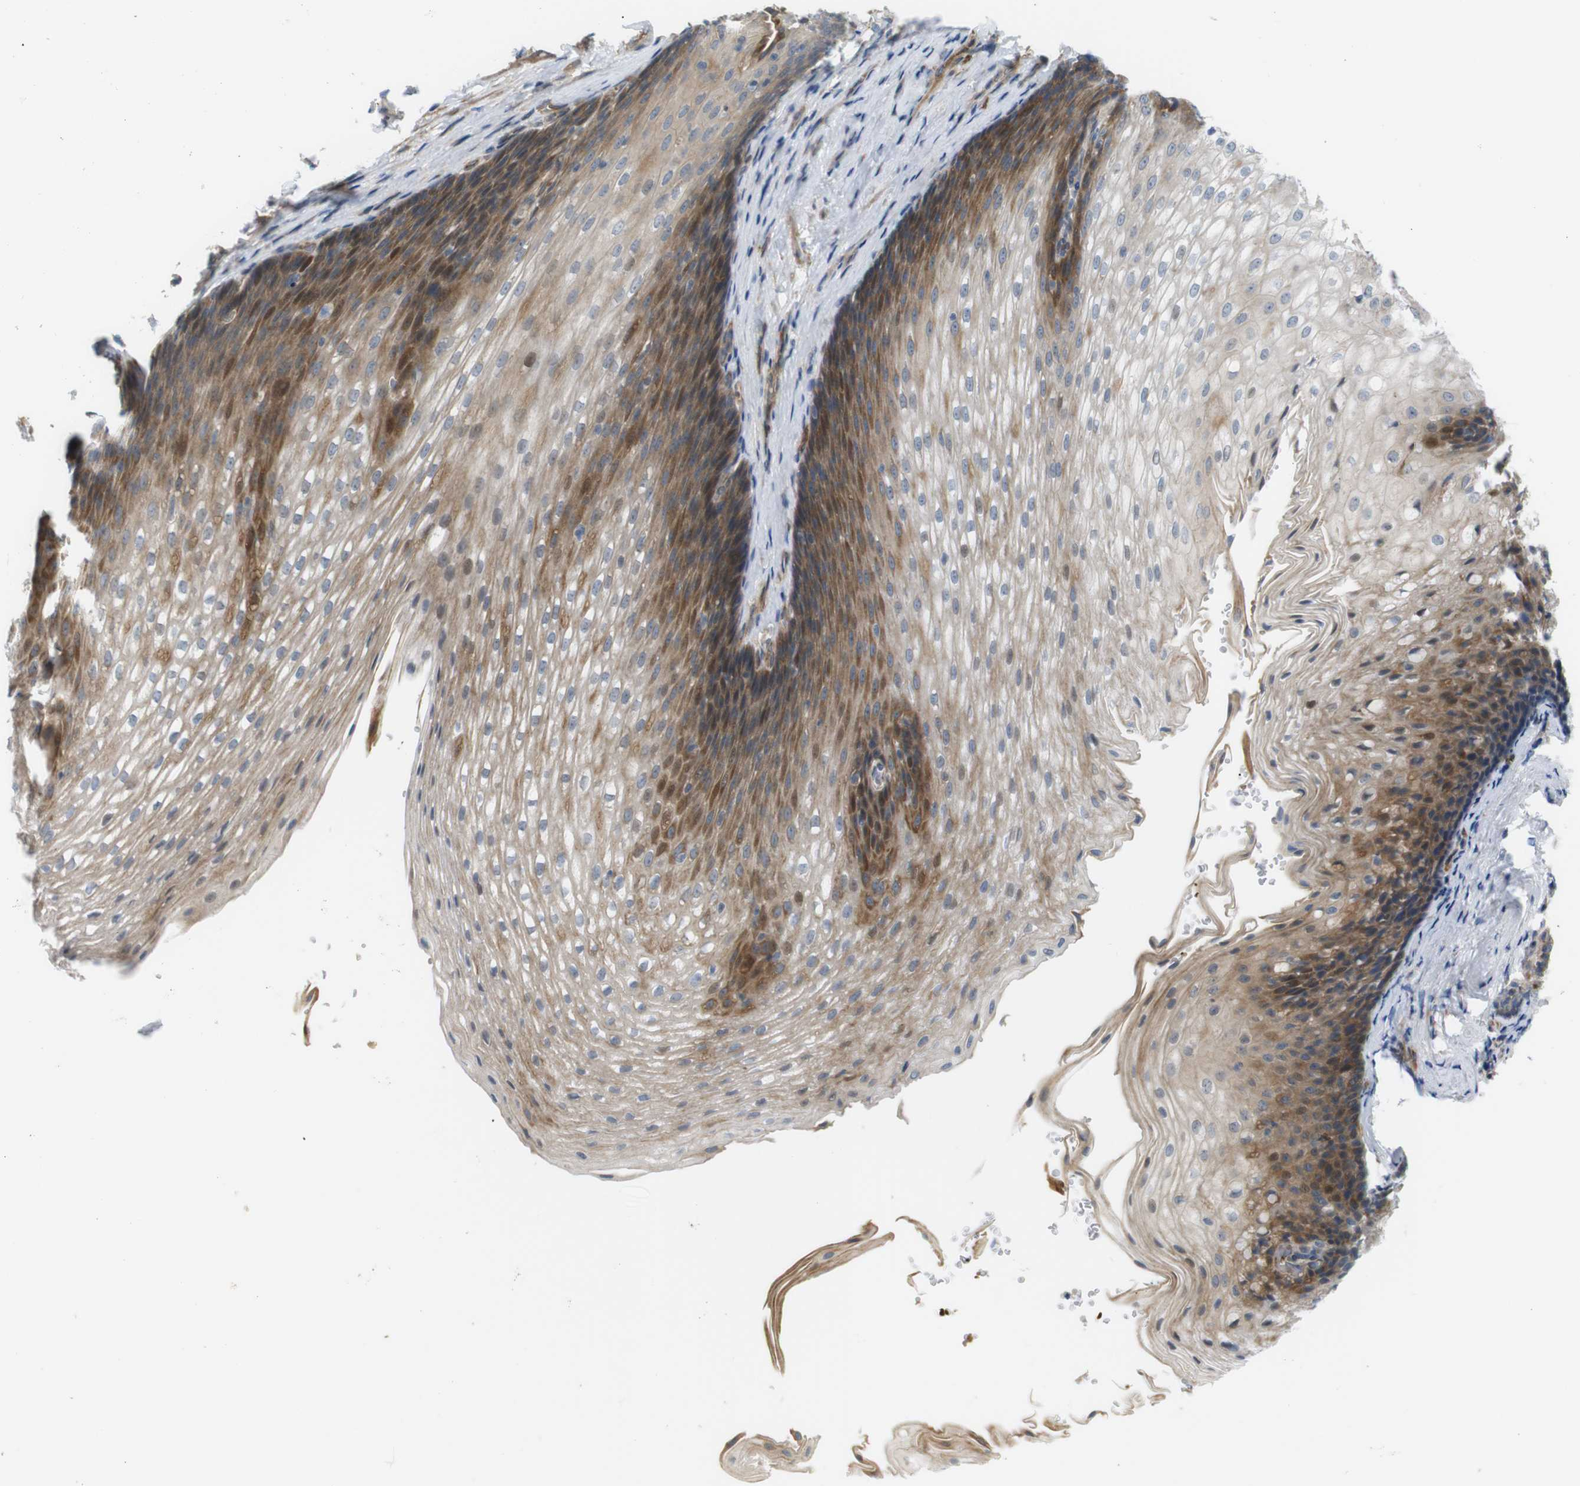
{"staining": {"intensity": "strong", "quantity": "25%-75%", "location": "cytoplasmic/membranous"}, "tissue": "esophagus", "cell_type": "Squamous epithelial cells", "image_type": "normal", "snomed": [{"axis": "morphology", "description": "Normal tissue, NOS"}, {"axis": "topography", "description": "Esophagus"}], "caption": "A micrograph of human esophagus stained for a protein reveals strong cytoplasmic/membranous brown staining in squamous epithelial cells. The protein of interest is stained brown, and the nuclei are stained in blue (DAB (3,3'-diaminobenzidine) IHC with brightfield microscopy, high magnification).", "gene": "RPTOR", "patient": {"sex": "male", "age": 48}}